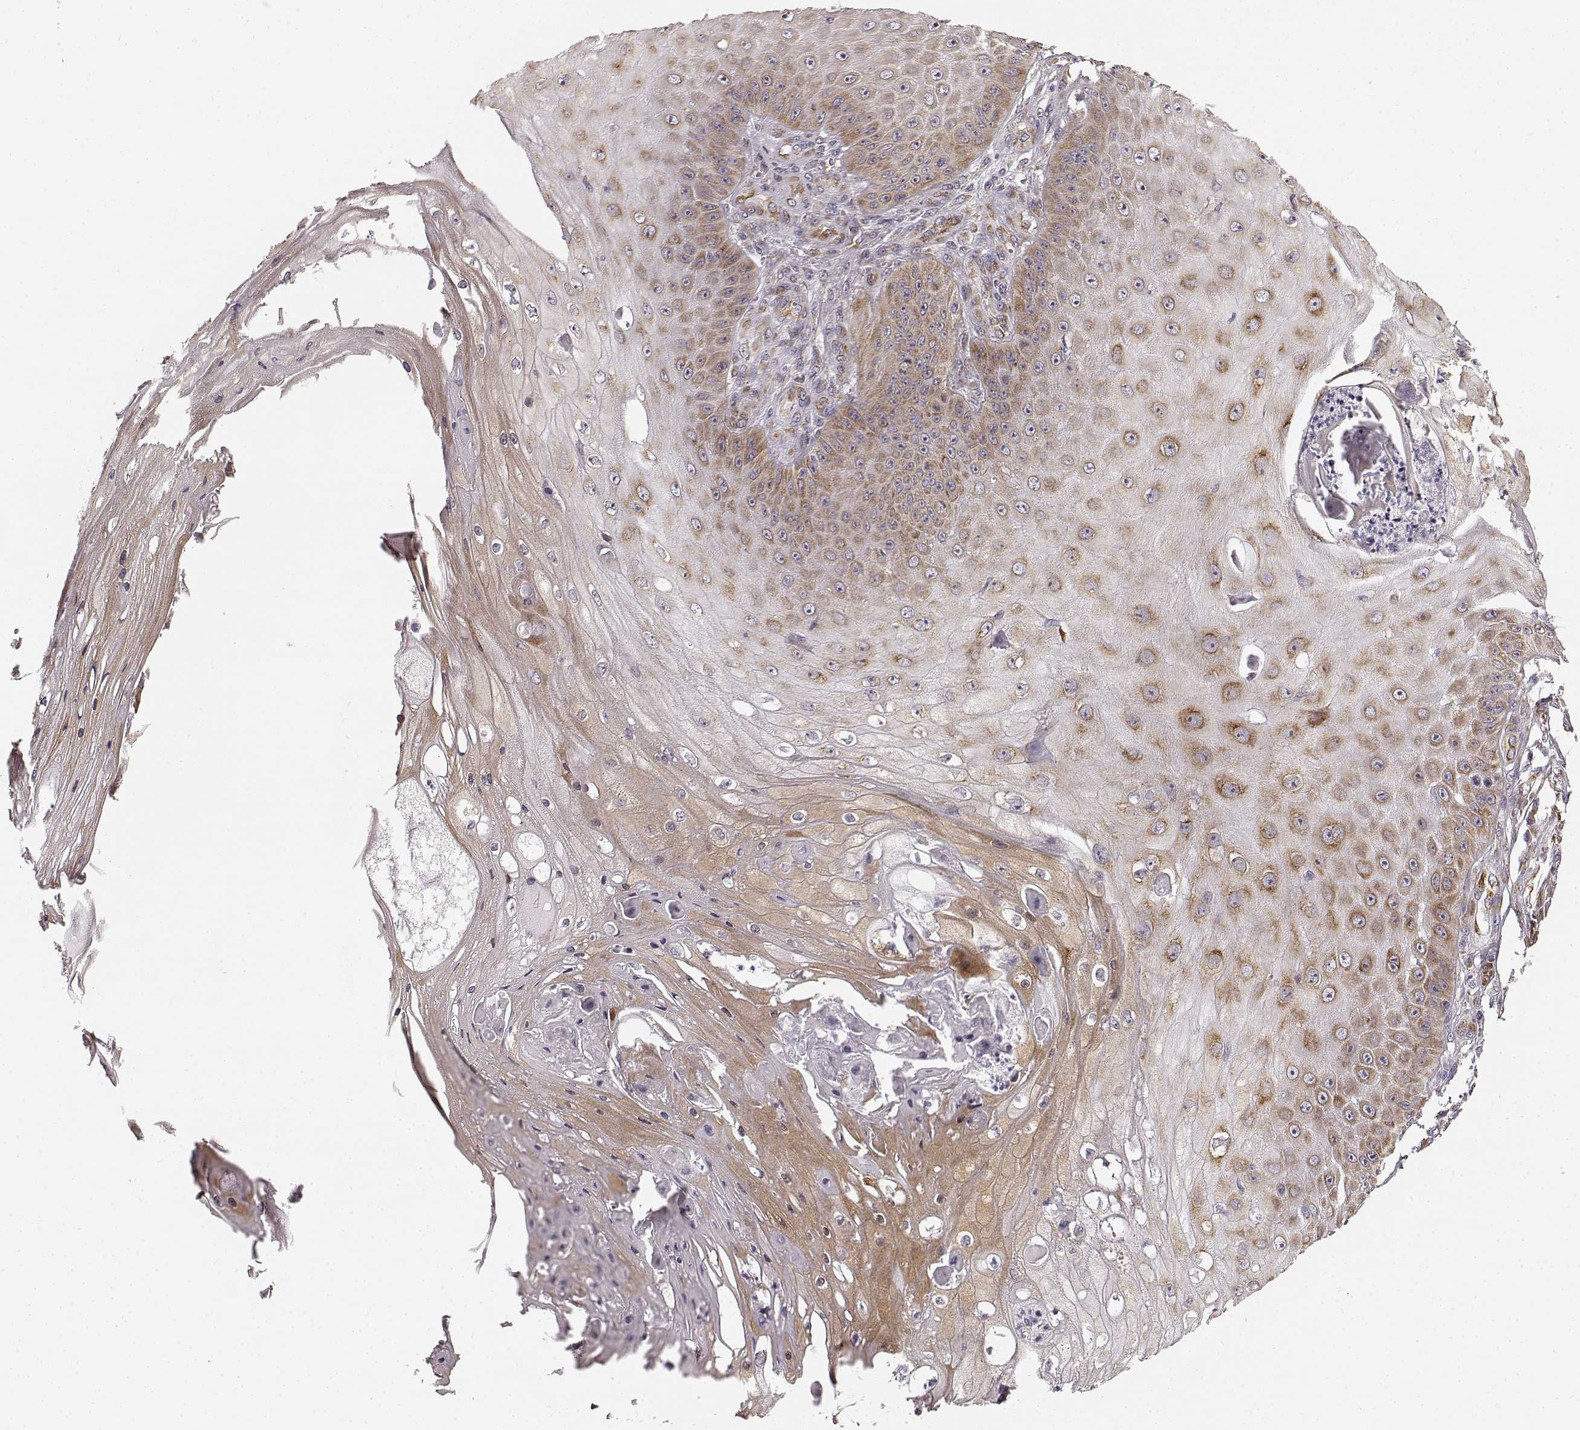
{"staining": {"intensity": "moderate", "quantity": "25%-75%", "location": "cytoplasmic/membranous"}, "tissue": "skin cancer", "cell_type": "Tumor cells", "image_type": "cancer", "snomed": [{"axis": "morphology", "description": "Squamous cell carcinoma, NOS"}, {"axis": "topography", "description": "Skin"}], "caption": "Brown immunohistochemical staining in human skin cancer displays moderate cytoplasmic/membranous expression in approximately 25%-75% of tumor cells.", "gene": "TMEM14A", "patient": {"sex": "male", "age": 70}}